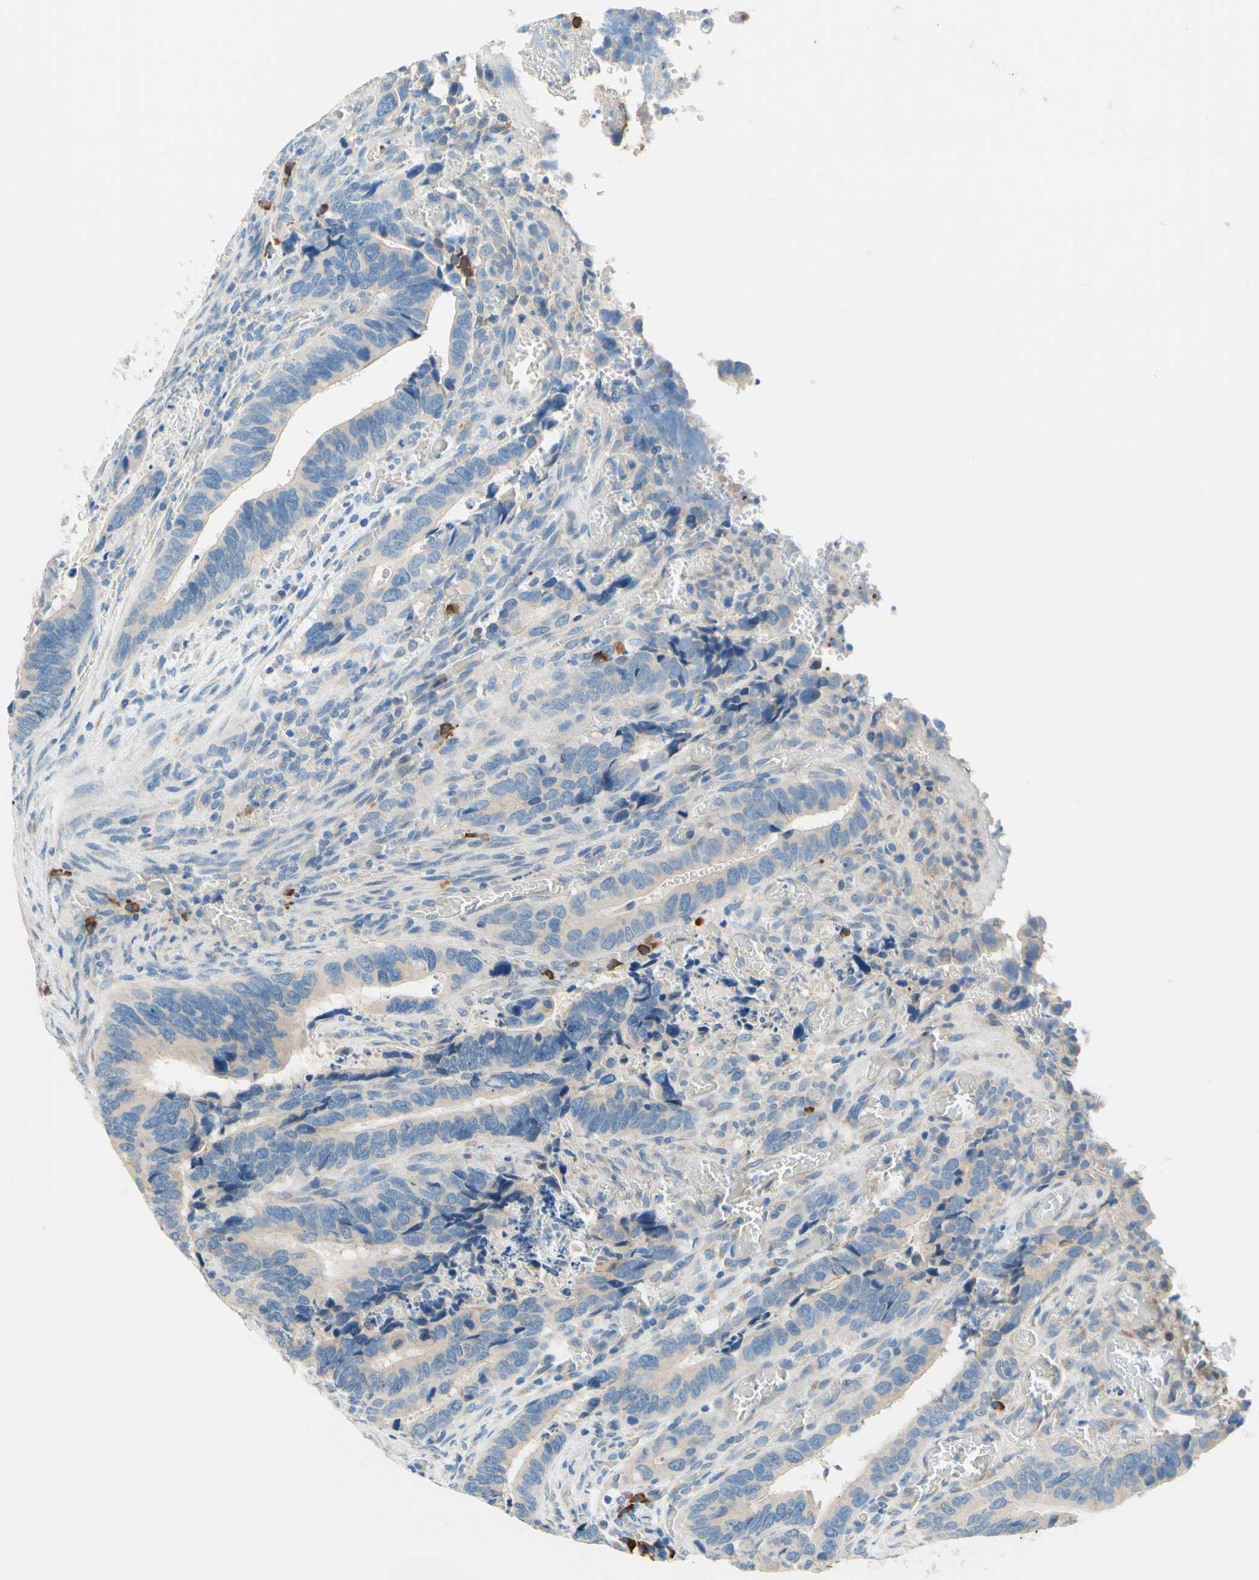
{"staining": {"intensity": "negative", "quantity": "none", "location": "none"}, "tissue": "colorectal cancer", "cell_type": "Tumor cells", "image_type": "cancer", "snomed": [{"axis": "morphology", "description": "Adenocarcinoma, NOS"}, {"axis": "topography", "description": "Colon"}], "caption": "IHC photomicrograph of neoplastic tissue: adenocarcinoma (colorectal) stained with DAB (3,3'-diaminobenzidine) shows no significant protein staining in tumor cells.", "gene": "PASD1", "patient": {"sex": "male", "age": 72}}